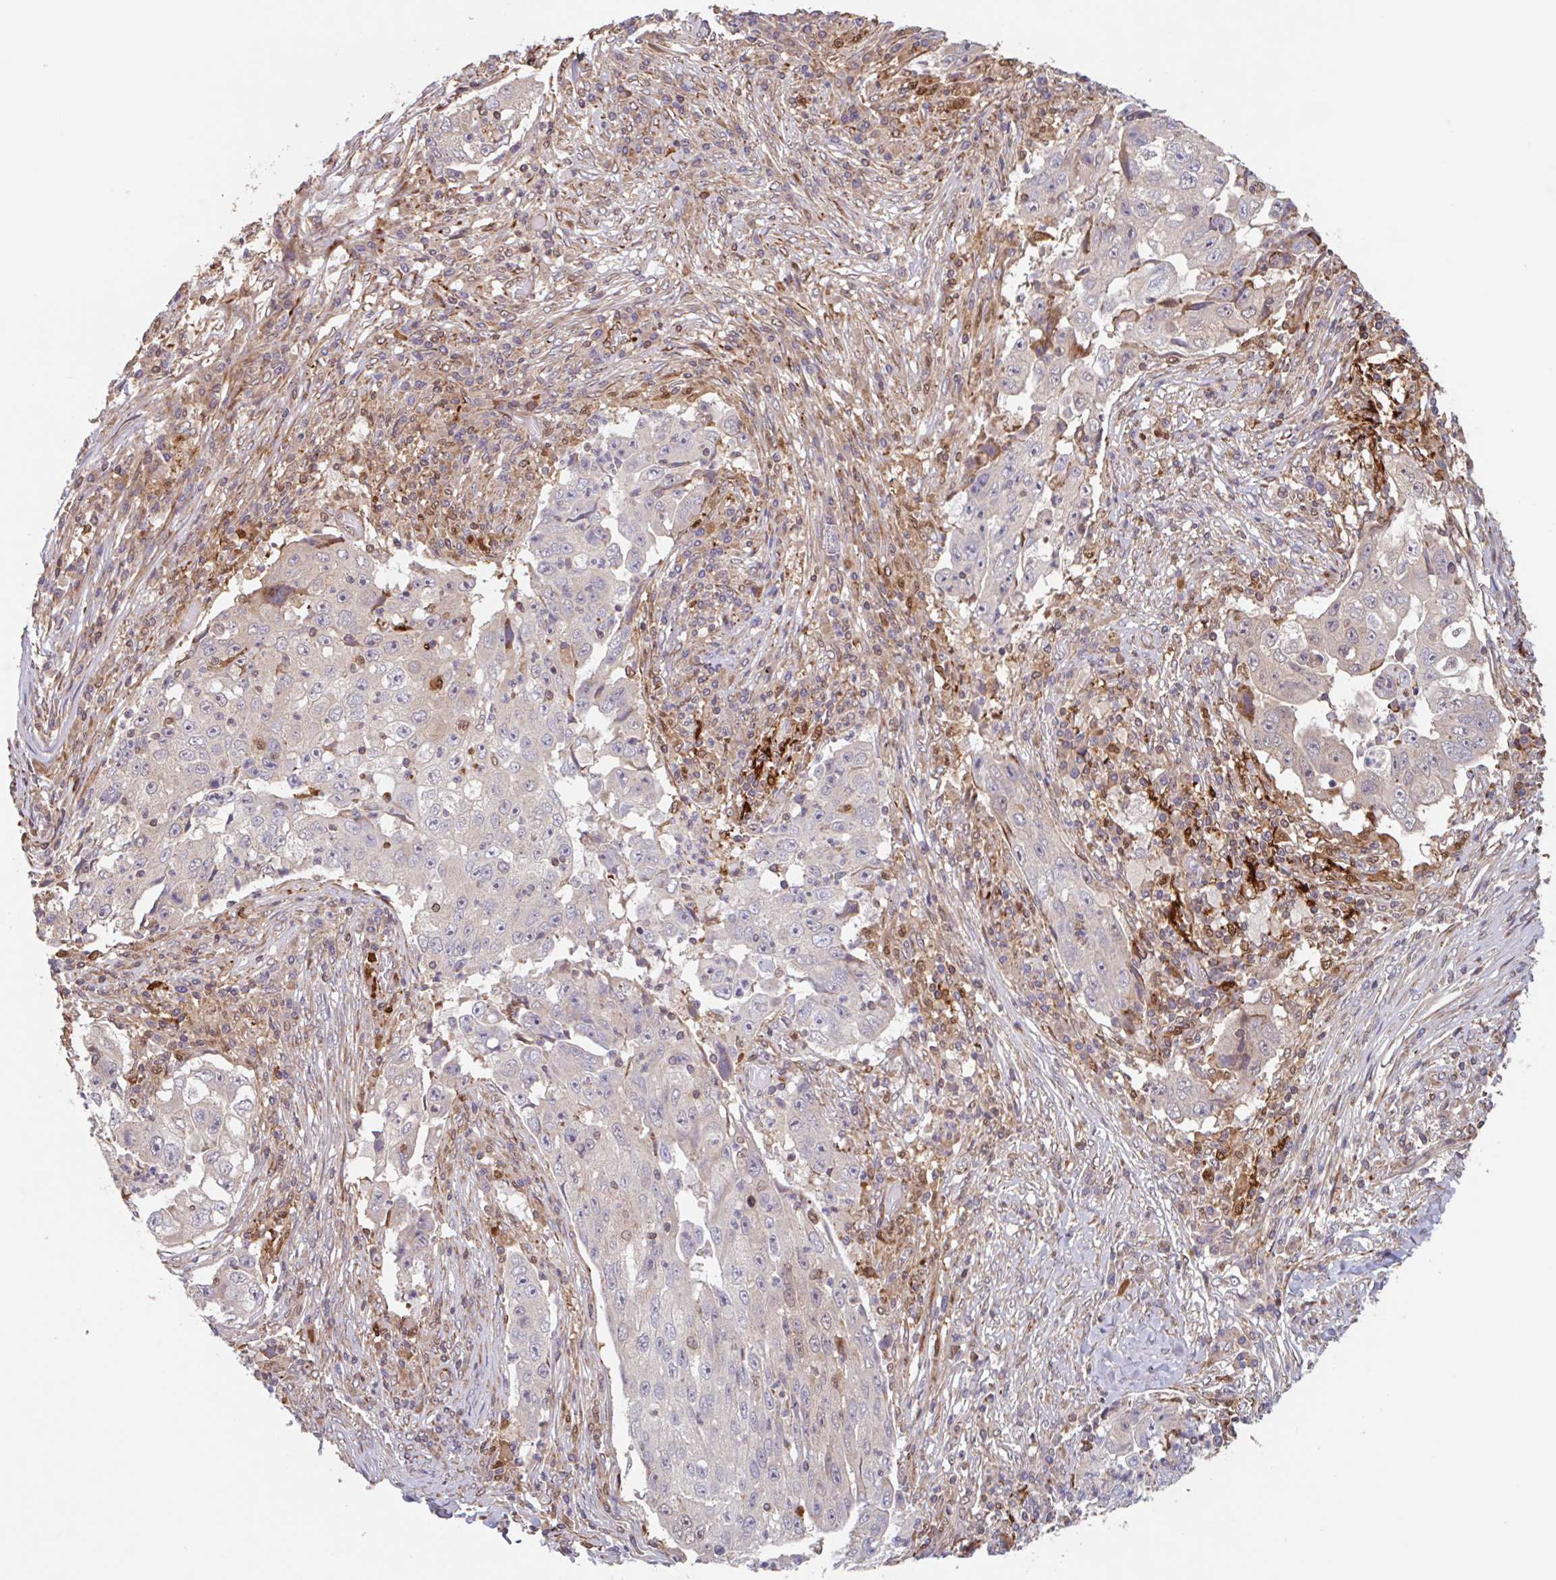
{"staining": {"intensity": "negative", "quantity": "none", "location": "none"}, "tissue": "lung cancer", "cell_type": "Tumor cells", "image_type": "cancer", "snomed": [{"axis": "morphology", "description": "Squamous cell carcinoma, NOS"}, {"axis": "topography", "description": "Lung"}], "caption": "A micrograph of lung cancer (squamous cell carcinoma) stained for a protein demonstrates no brown staining in tumor cells.", "gene": "NUB1", "patient": {"sex": "male", "age": 64}}